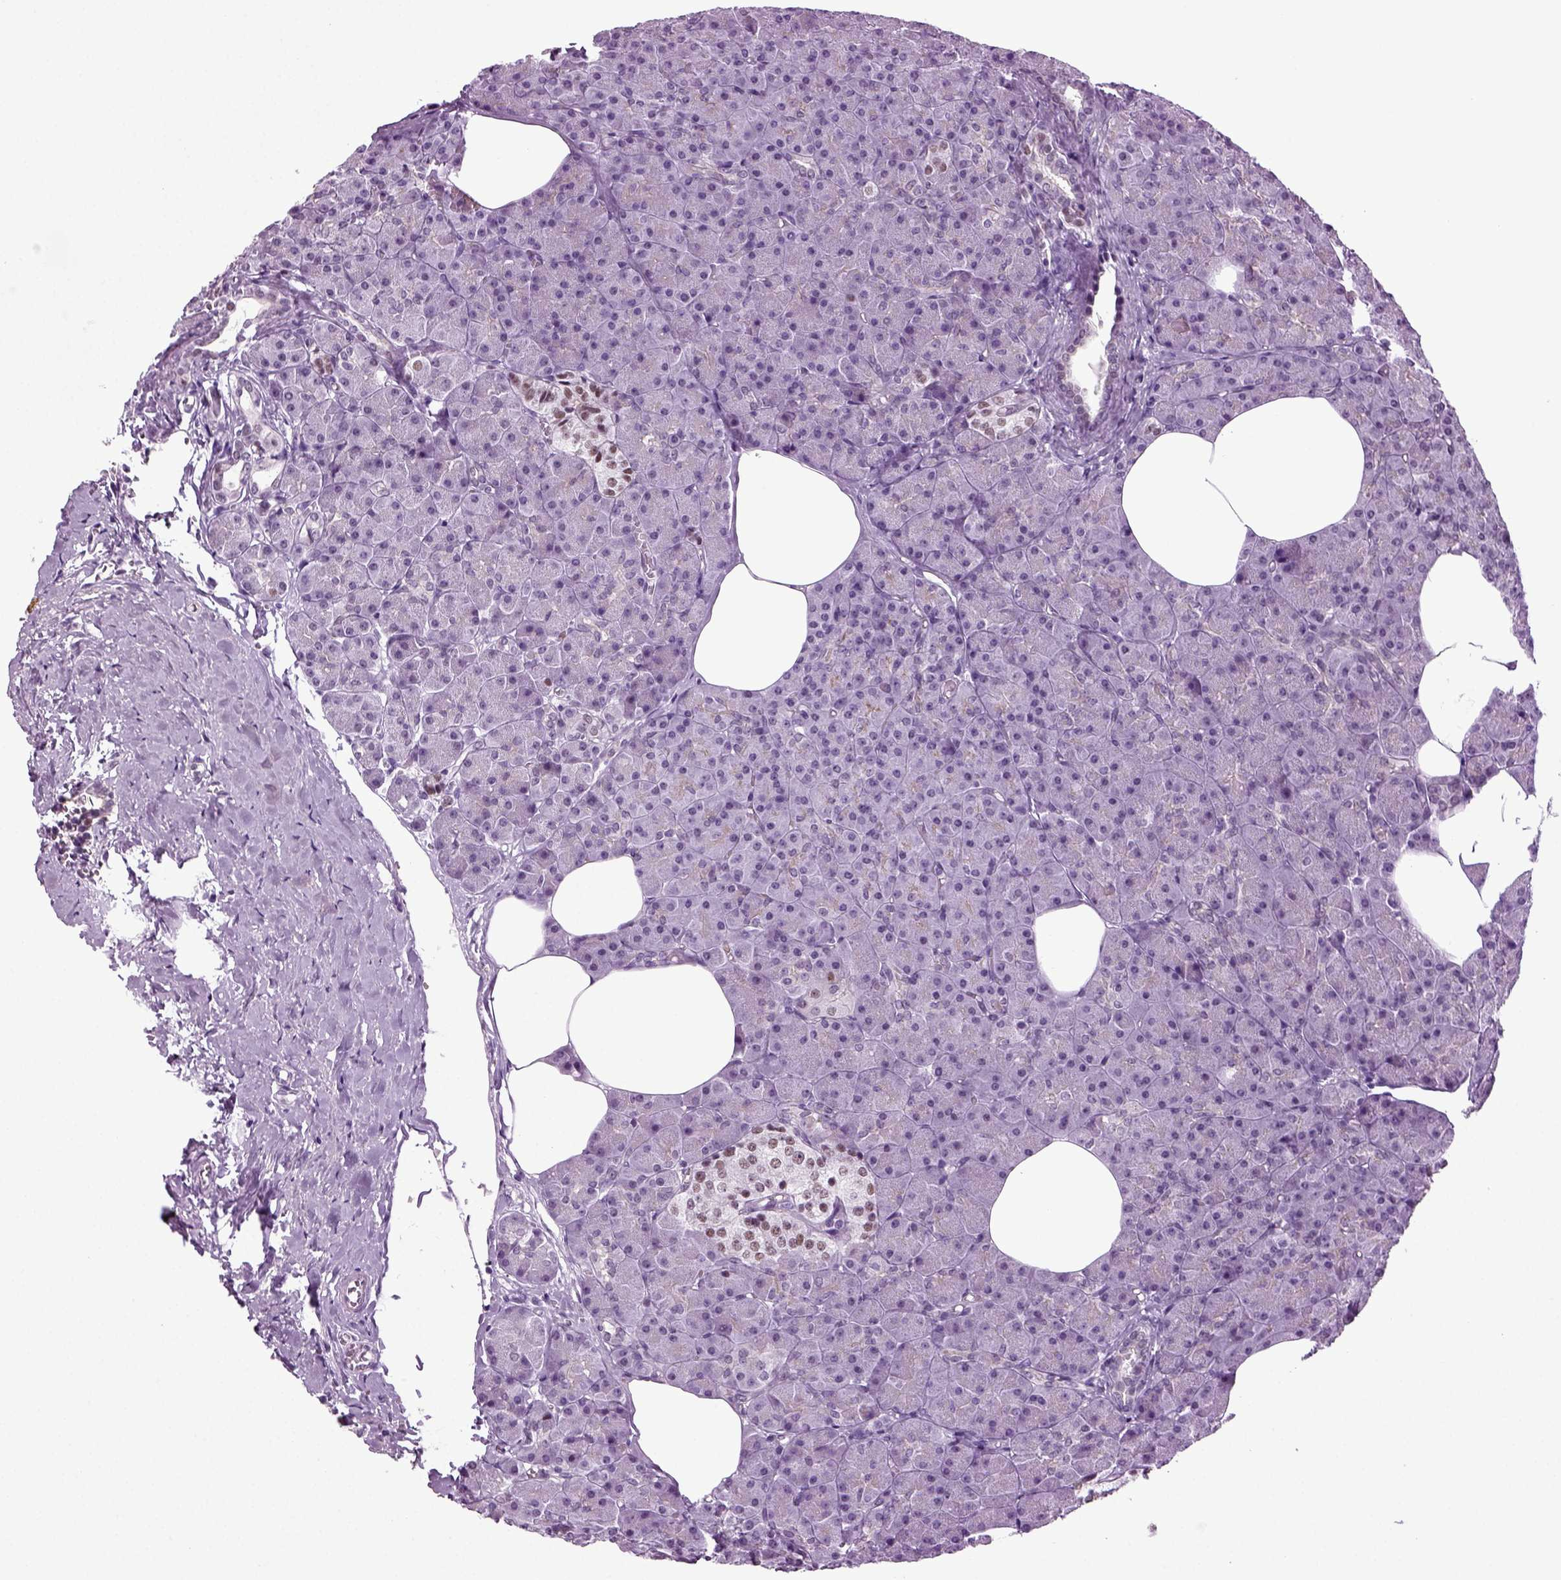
{"staining": {"intensity": "negative", "quantity": "none", "location": "none"}, "tissue": "pancreas", "cell_type": "Exocrine glandular cells", "image_type": "normal", "snomed": [{"axis": "morphology", "description": "Normal tissue, NOS"}, {"axis": "topography", "description": "Pancreas"}], "caption": "Immunohistochemistry of unremarkable pancreas reveals no positivity in exocrine glandular cells. (DAB immunohistochemistry (IHC), high magnification).", "gene": "RFX3", "patient": {"sex": "female", "age": 45}}